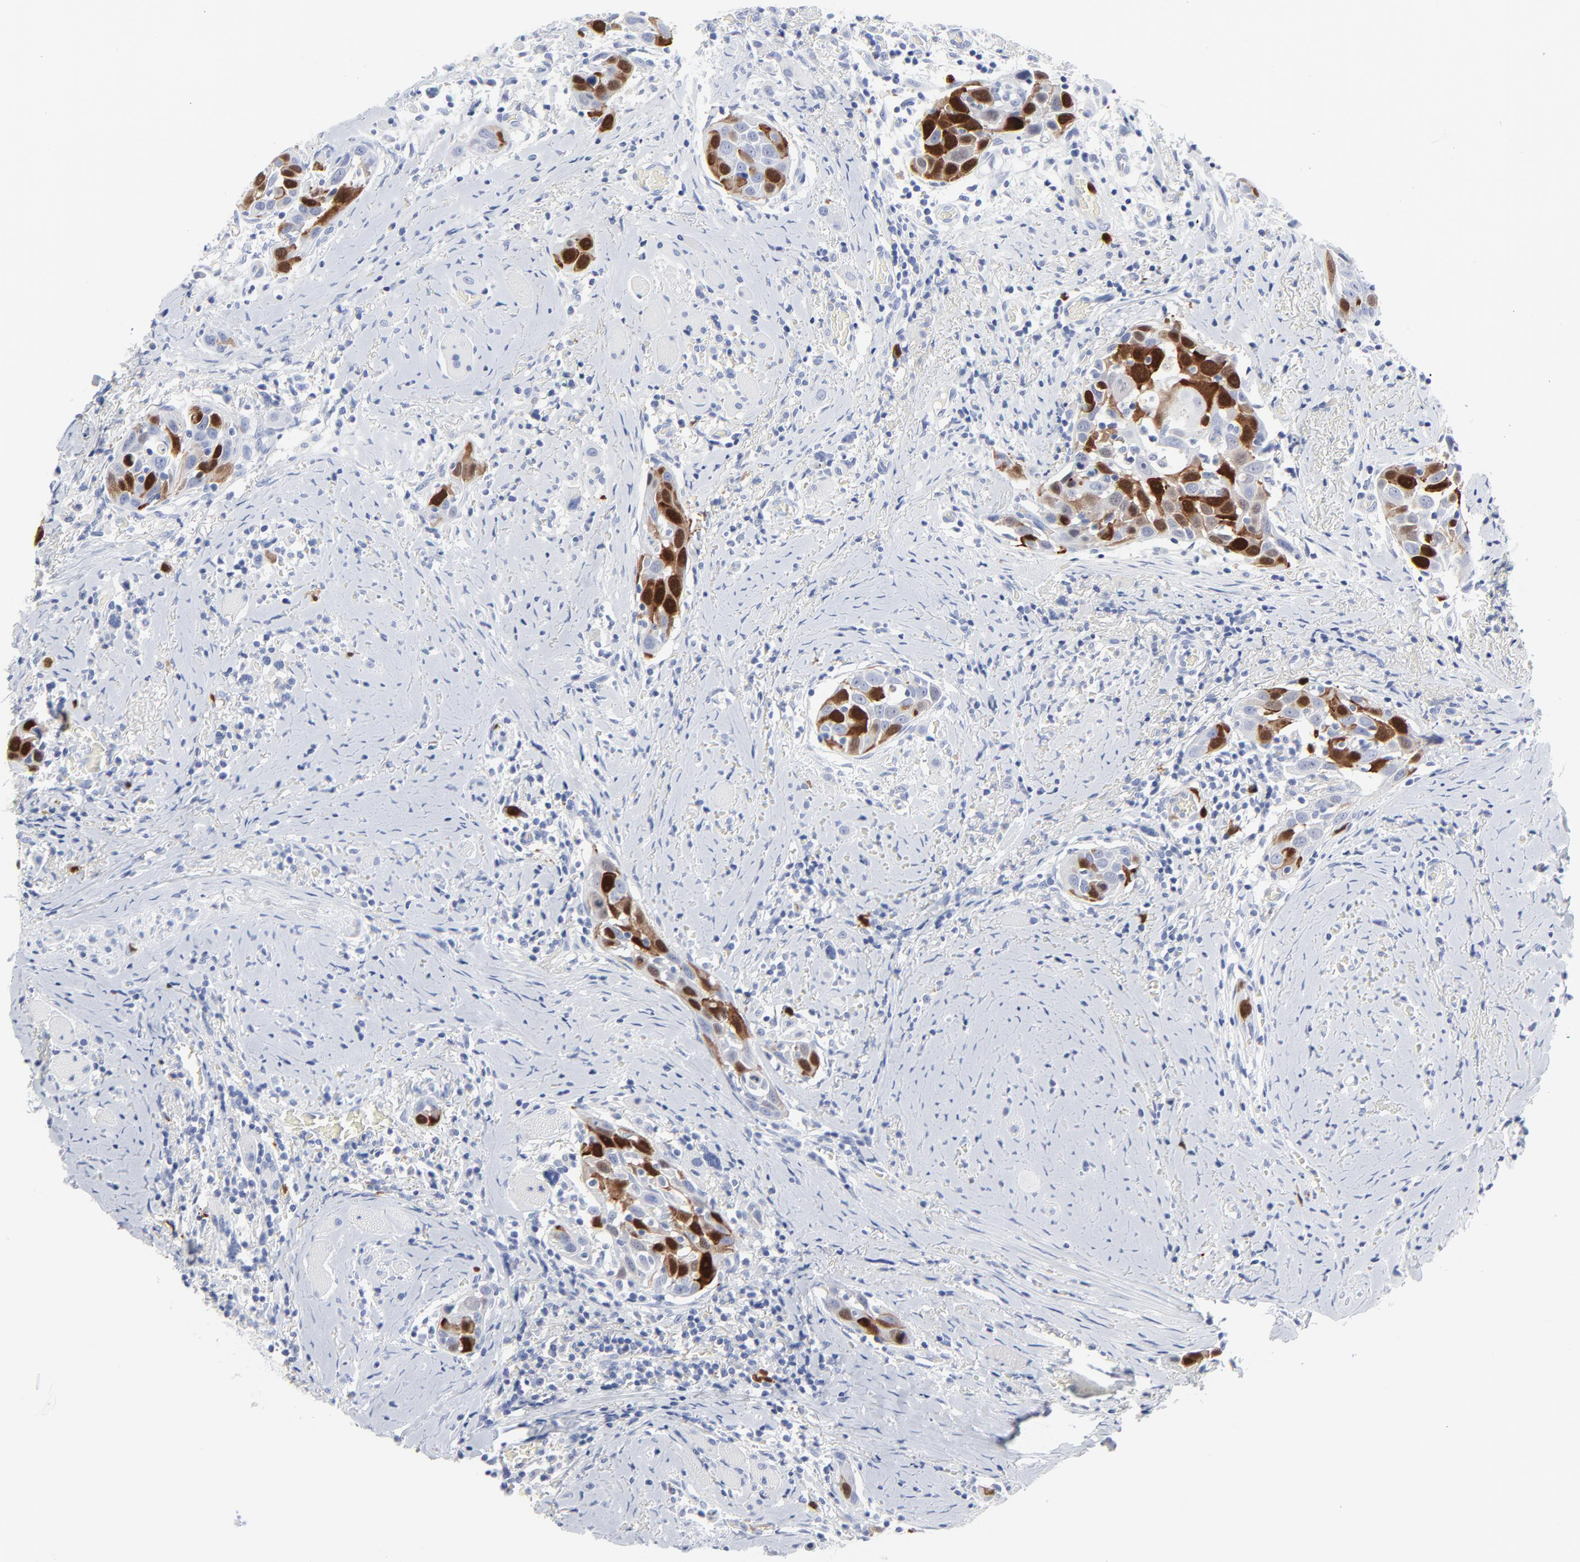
{"staining": {"intensity": "moderate", "quantity": ">75%", "location": "cytoplasmic/membranous,nuclear"}, "tissue": "head and neck cancer", "cell_type": "Tumor cells", "image_type": "cancer", "snomed": [{"axis": "morphology", "description": "Squamous cell carcinoma, NOS"}, {"axis": "topography", "description": "Oral tissue"}, {"axis": "topography", "description": "Head-Neck"}], "caption": "A brown stain highlights moderate cytoplasmic/membranous and nuclear expression of a protein in head and neck squamous cell carcinoma tumor cells.", "gene": "CDK1", "patient": {"sex": "female", "age": 50}}